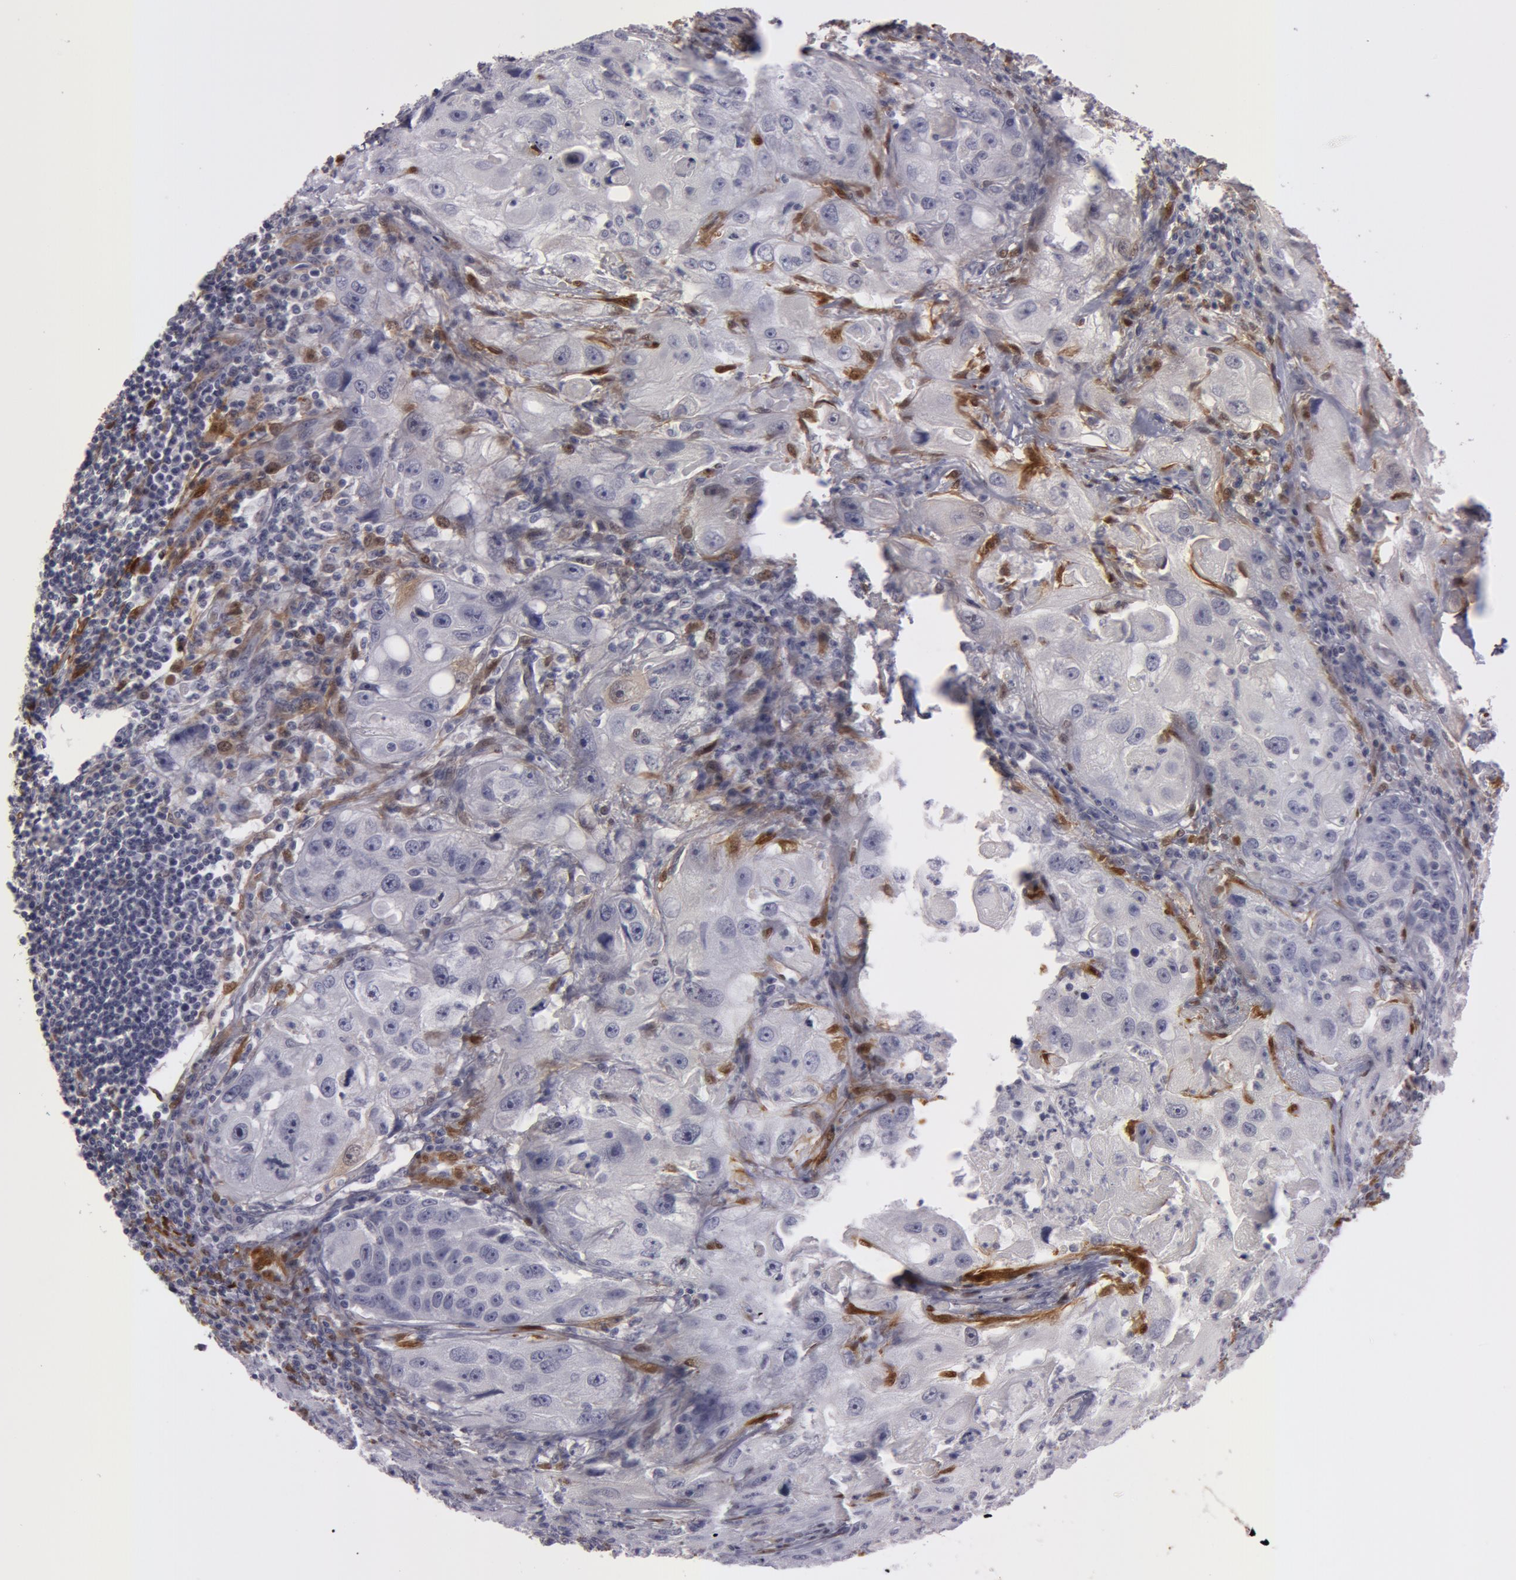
{"staining": {"intensity": "negative", "quantity": "none", "location": "none"}, "tissue": "head and neck cancer", "cell_type": "Tumor cells", "image_type": "cancer", "snomed": [{"axis": "morphology", "description": "Squamous cell carcinoma, NOS"}, {"axis": "topography", "description": "Head-Neck"}], "caption": "Head and neck cancer (squamous cell carcinoma) was stained to show a protein in brown. There is no significant expression in tumor cells. Brightfield microscopy of immunohistochemistry (IHC) stained with DAB (3,3'-diaminobenzidine) (brown) and hematoxylin (blue), captured at high magnification.", "gene": "TAGLN", "patient": {"sex": "male", "age": 64}}